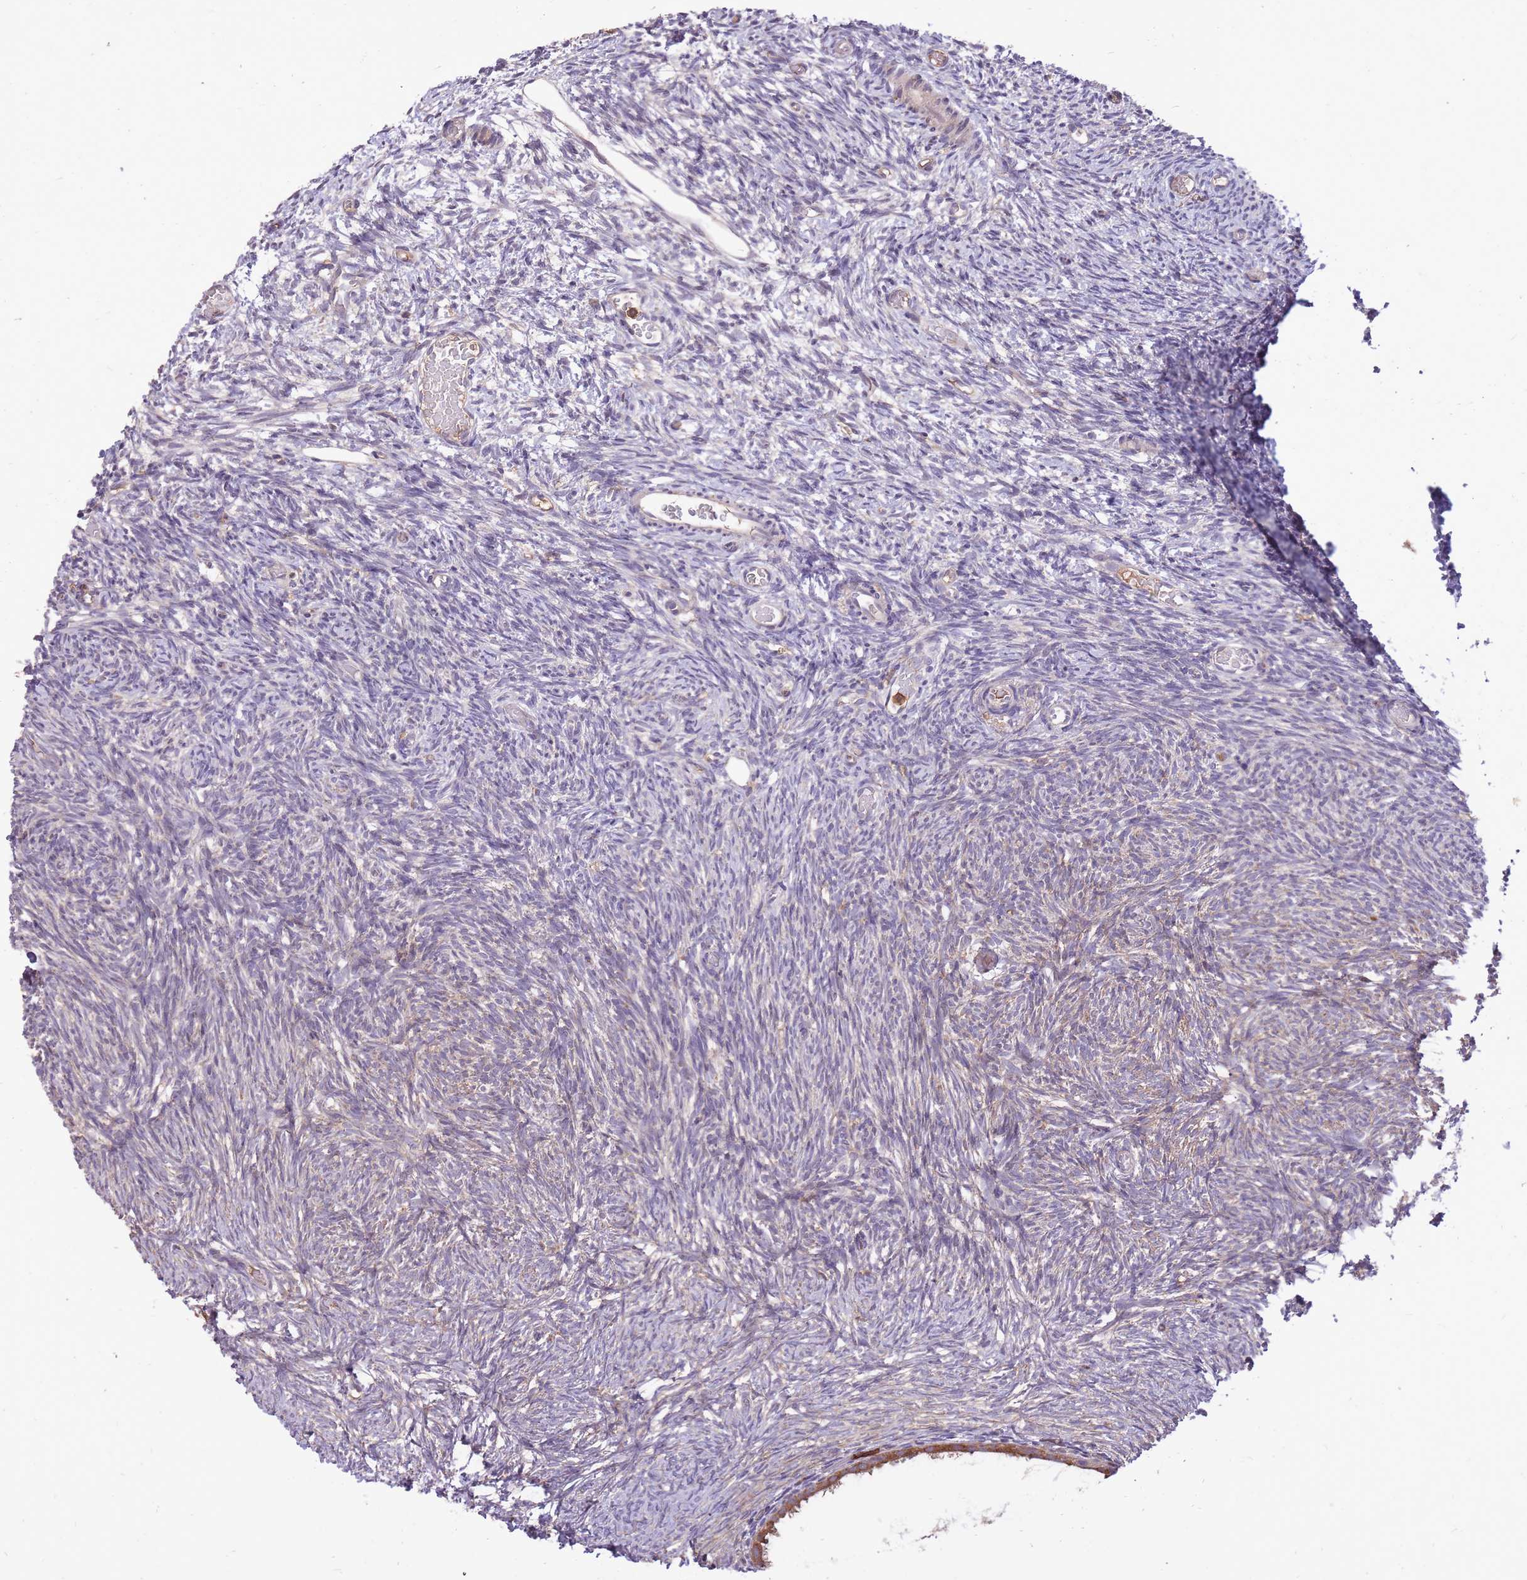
{"staining": {"intensity": "weak", "quantity": "25%-75%", "location": "cytoplasmic/membranous"}, "tissue": "ovary", "cell_type": "Ovarian stroma cells", "image_type": "normal", "snomed": [{"axis": "morphology", "description": "Normal tissue, NOS"}, {"axis": "topography", "description": "Ovary"}], "caption": "The immunohistochemical stain labels weak cytoplasmic/membranous positivity in ovarian stroma cells of unremarkable ovary. (DAB IHC with brightfield microscopy, high magnification).", "gene": "IGF2BP2", "patient": {"sex": "female", "age": 39}}